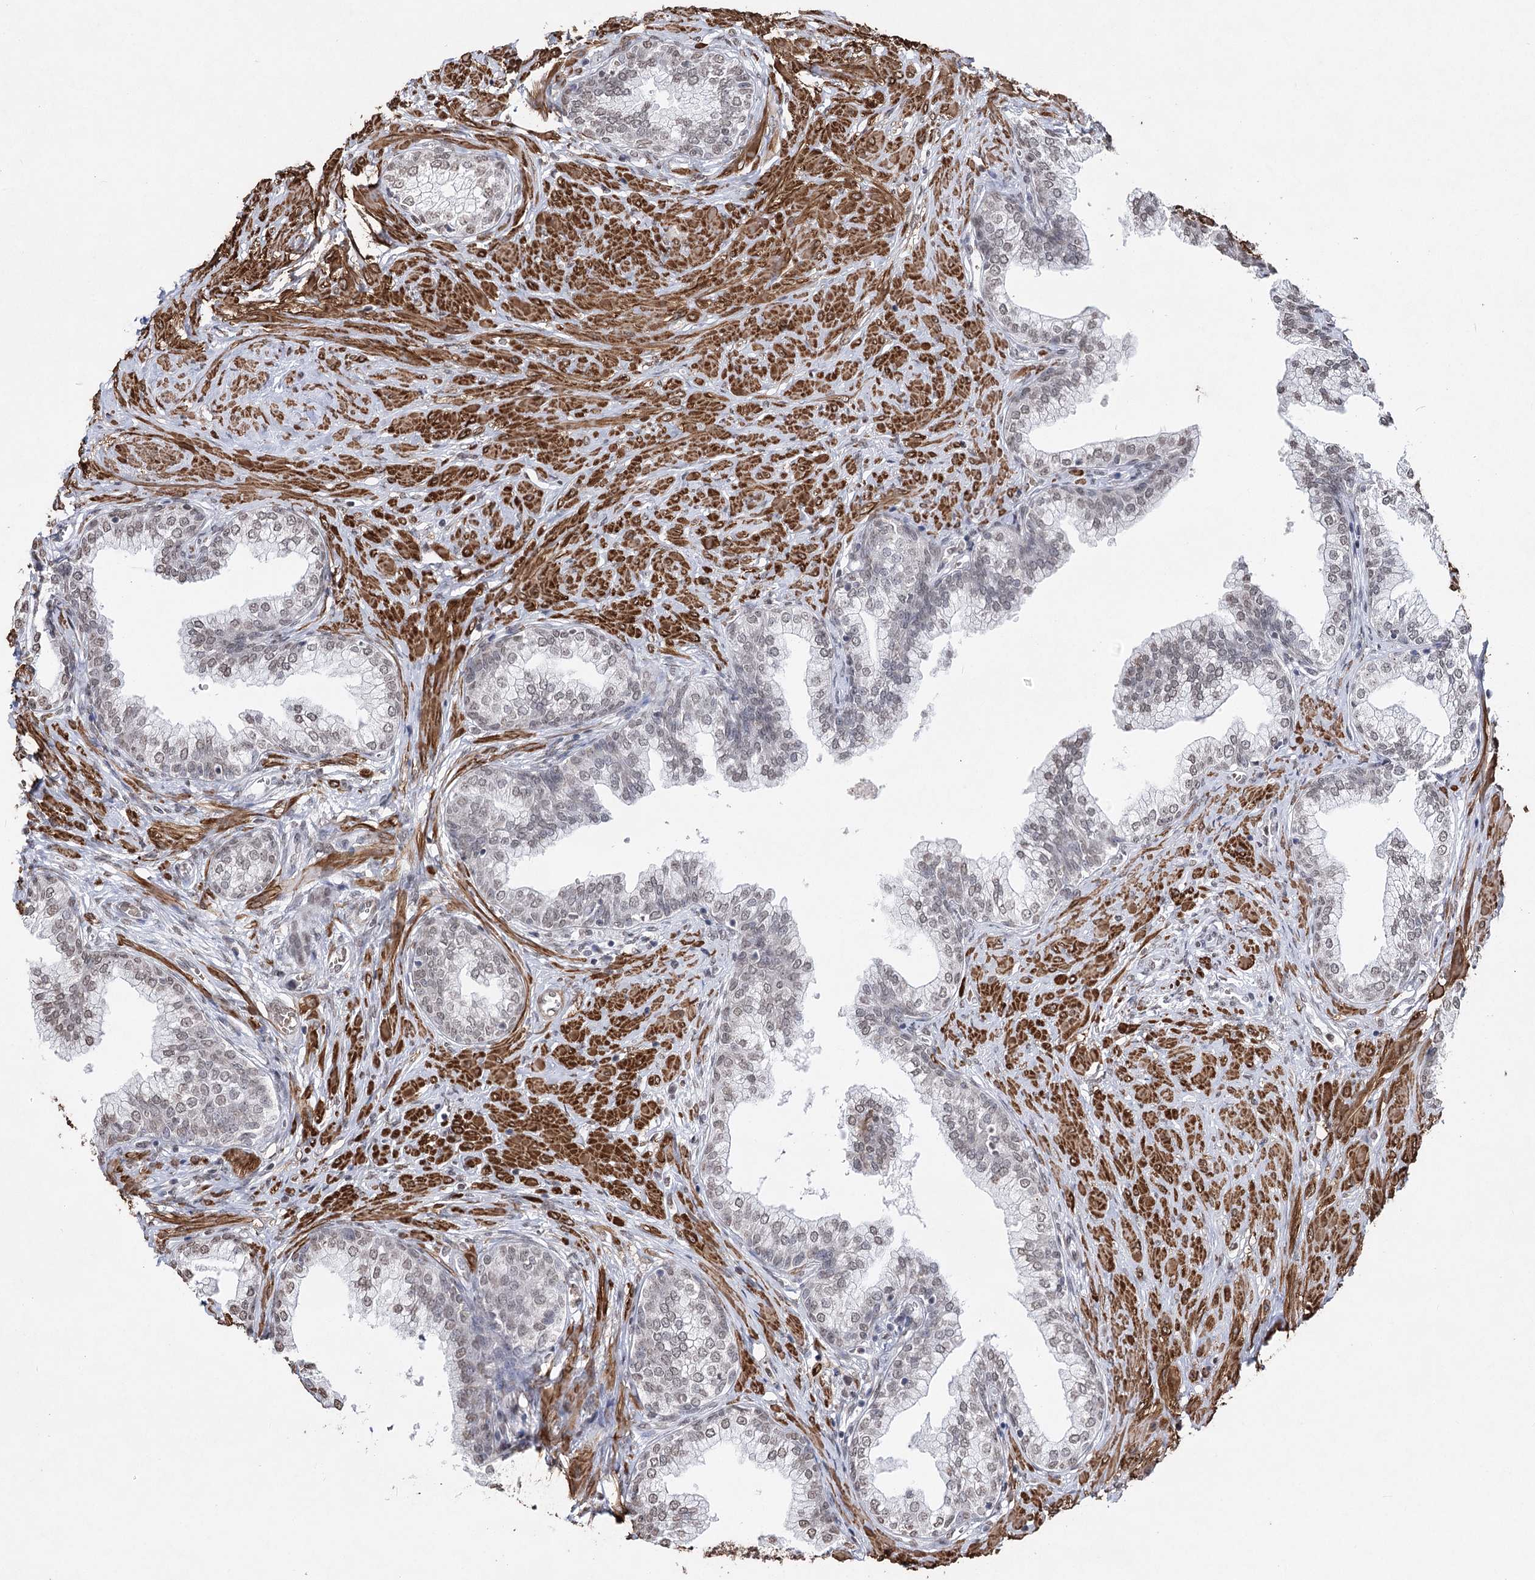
{"staining": {"intensity": "weak", "quantity": "<25%", "location": "nuclear"}, "tissue": "prostate", "cell_type": "Glandular cells", "image_type": "normal", "snomed": [{"axis": "morphology", "description": "Normal tissue, NOS"}, {"axis": "morphology", "description": "Urothelial carcinoma, Low grade"}, {"axis": "topography", "description": "Urinary bladder"}, {"axis": "topography", "description": "Prostate"}], "caption": "Unremarkable prostate was stained to show a protein in brown. There is no significant positivity in glandular cells. The staining was performed using DAB to visualize the protein expression in brown, while the nuclei were stained in blue with hematoxylin (Magnification: 20x).", "gene": "ENSG00000275740", "patient": {"sex": "male", "age": 60}}